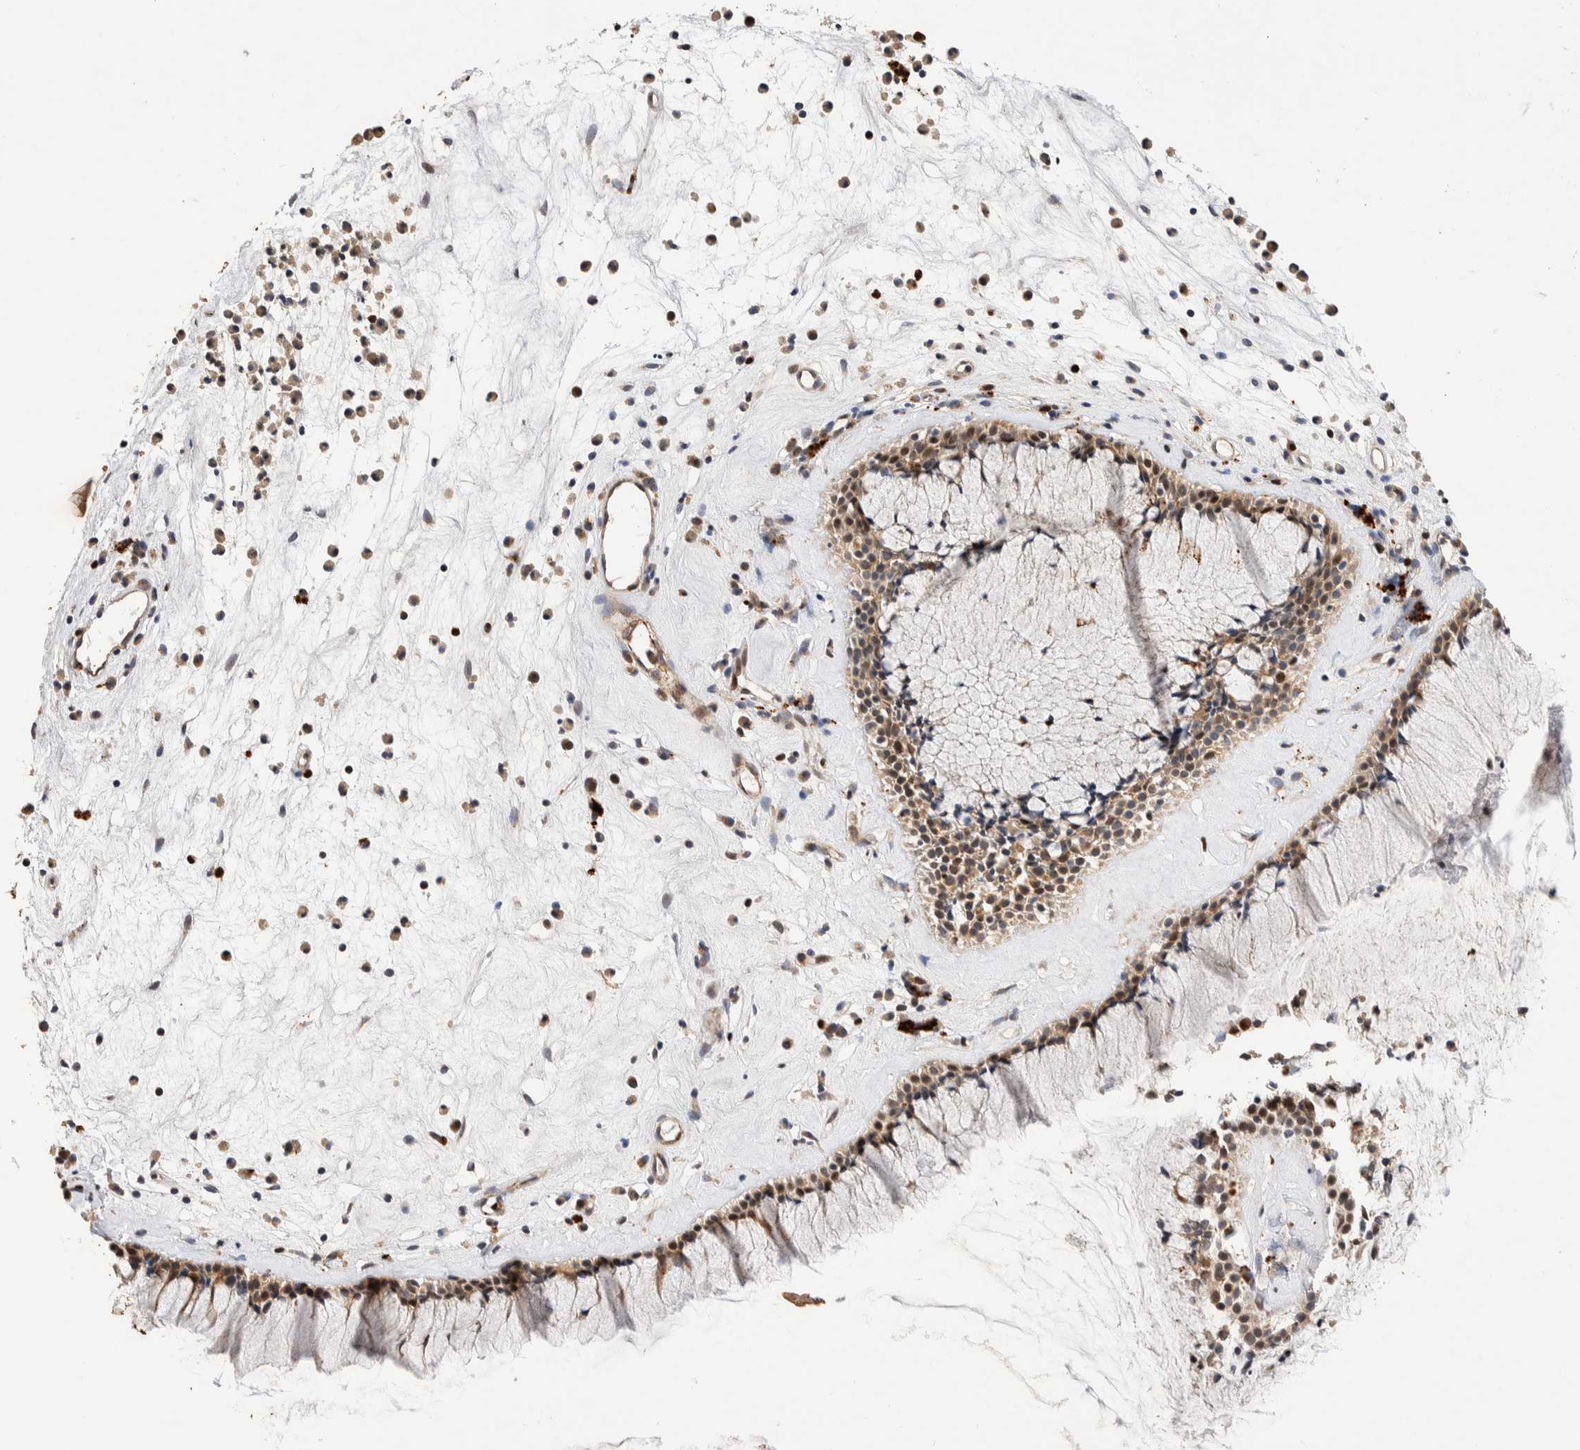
{"staining": {"intensity": "strong", "quantity": "25%-75%", "location": "cytoplasmic/membranous"}, "tissue": "nasopharynx", "cell_type": "Respiratory epithelial cells", "image_type": "normal", "snomed": [{"axis": "morphology", "description": "Normal tissue, NOS"}, {"axis": "topography", "description": "Nasopharynx"}], "caption": "The photomicrograph exhibits a brown stain indicating the presence of a protein in the cytoplasmic/membranous of respiratory epithelial cells in nasopharynx.", "gene": "NSMAF", "patient": {"sex": "female", "age": 42}}